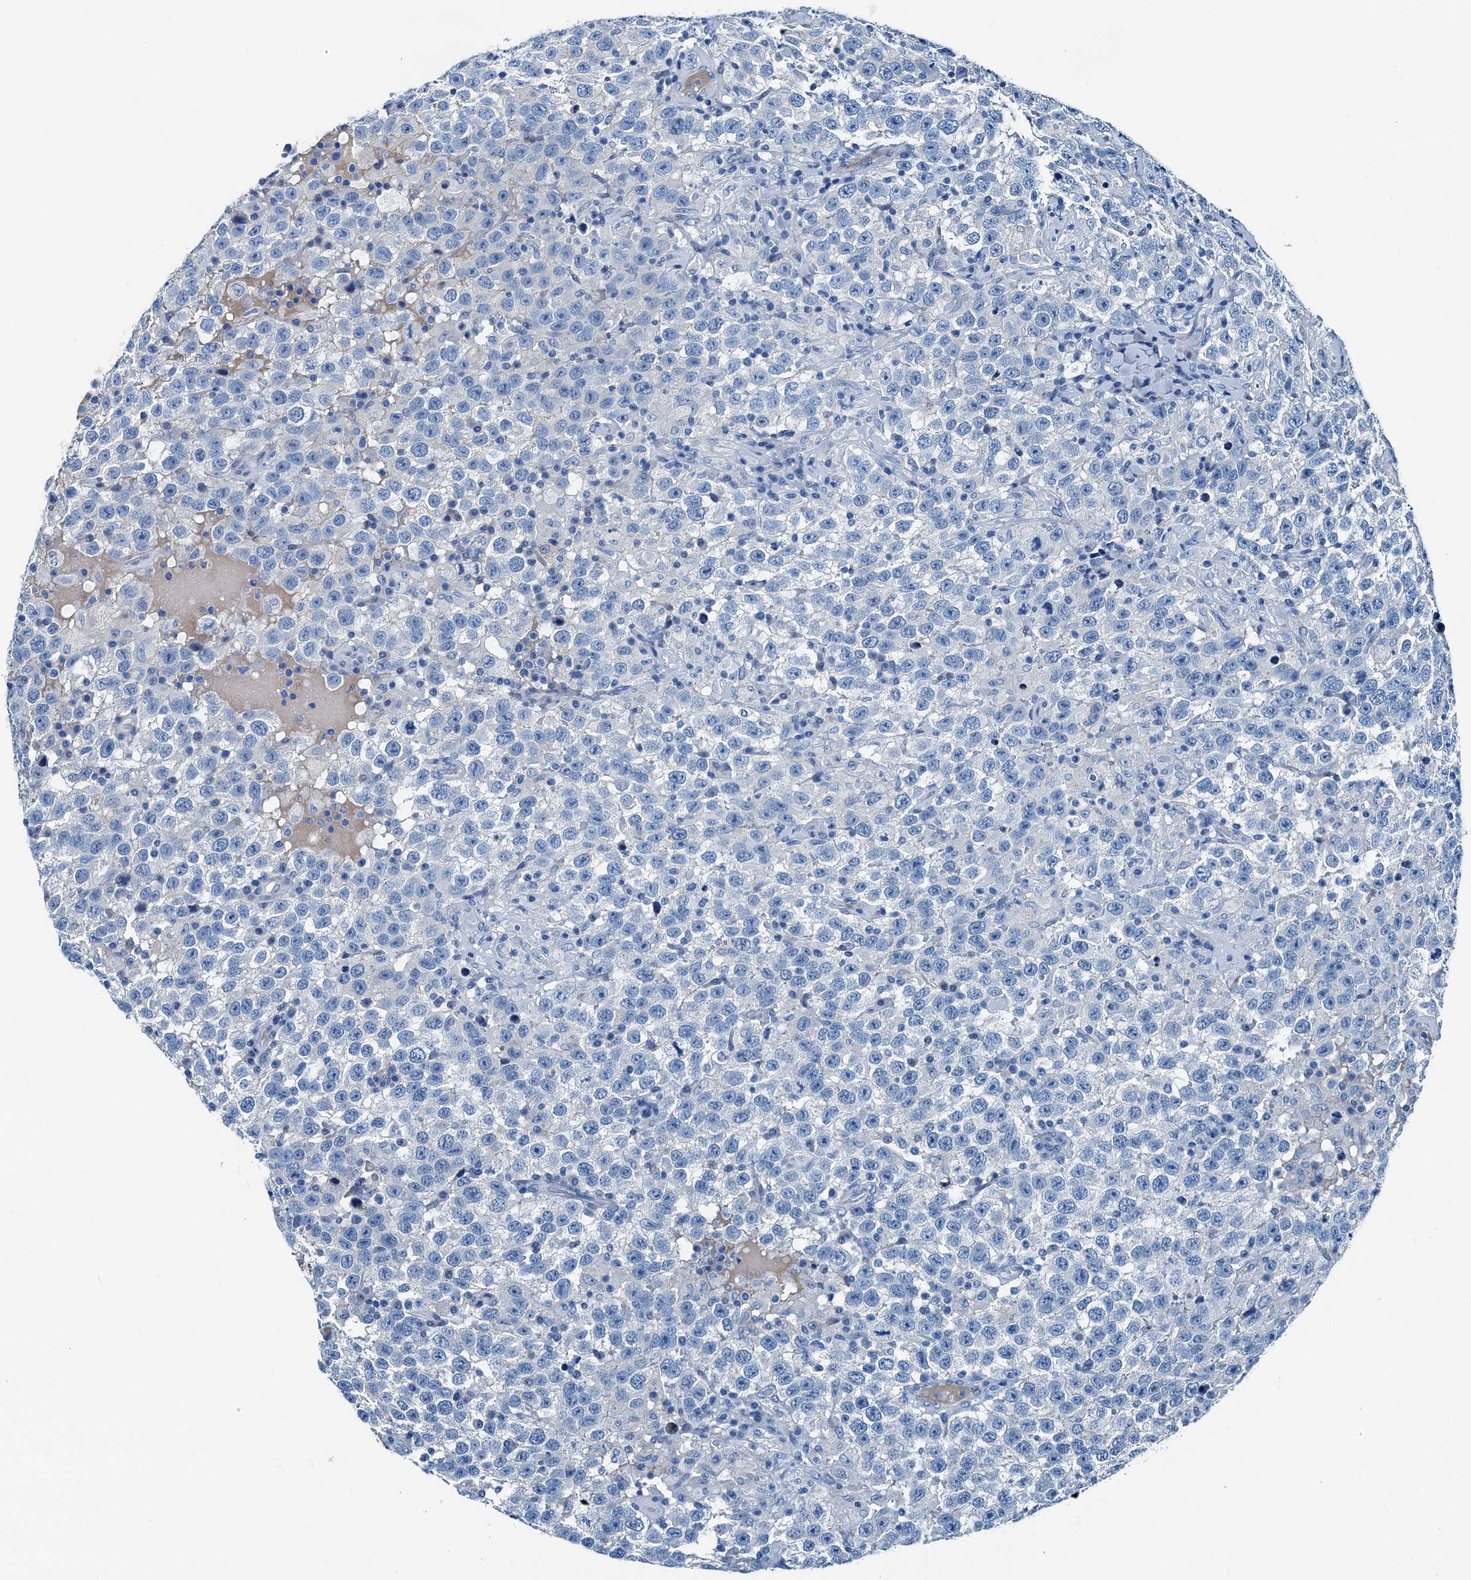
{"staining": {"intensity": "negative", "quantity": "none", "location": "none"}, "tissue": "testis cancer", "cell_type": "Tumor cells", "image_type": "cancer", "snomed": [{"axis": "morphology", "description": "Seminoma, NOS"}, {"axis": "topography", "description": "Testis"}], "caption": "DAB immunohistochemical staining of human testis seminoma displays no significant expression in tumor cells.", "gene": "RAB3IL1", "patient": {"sex": "male", "age": 41}}